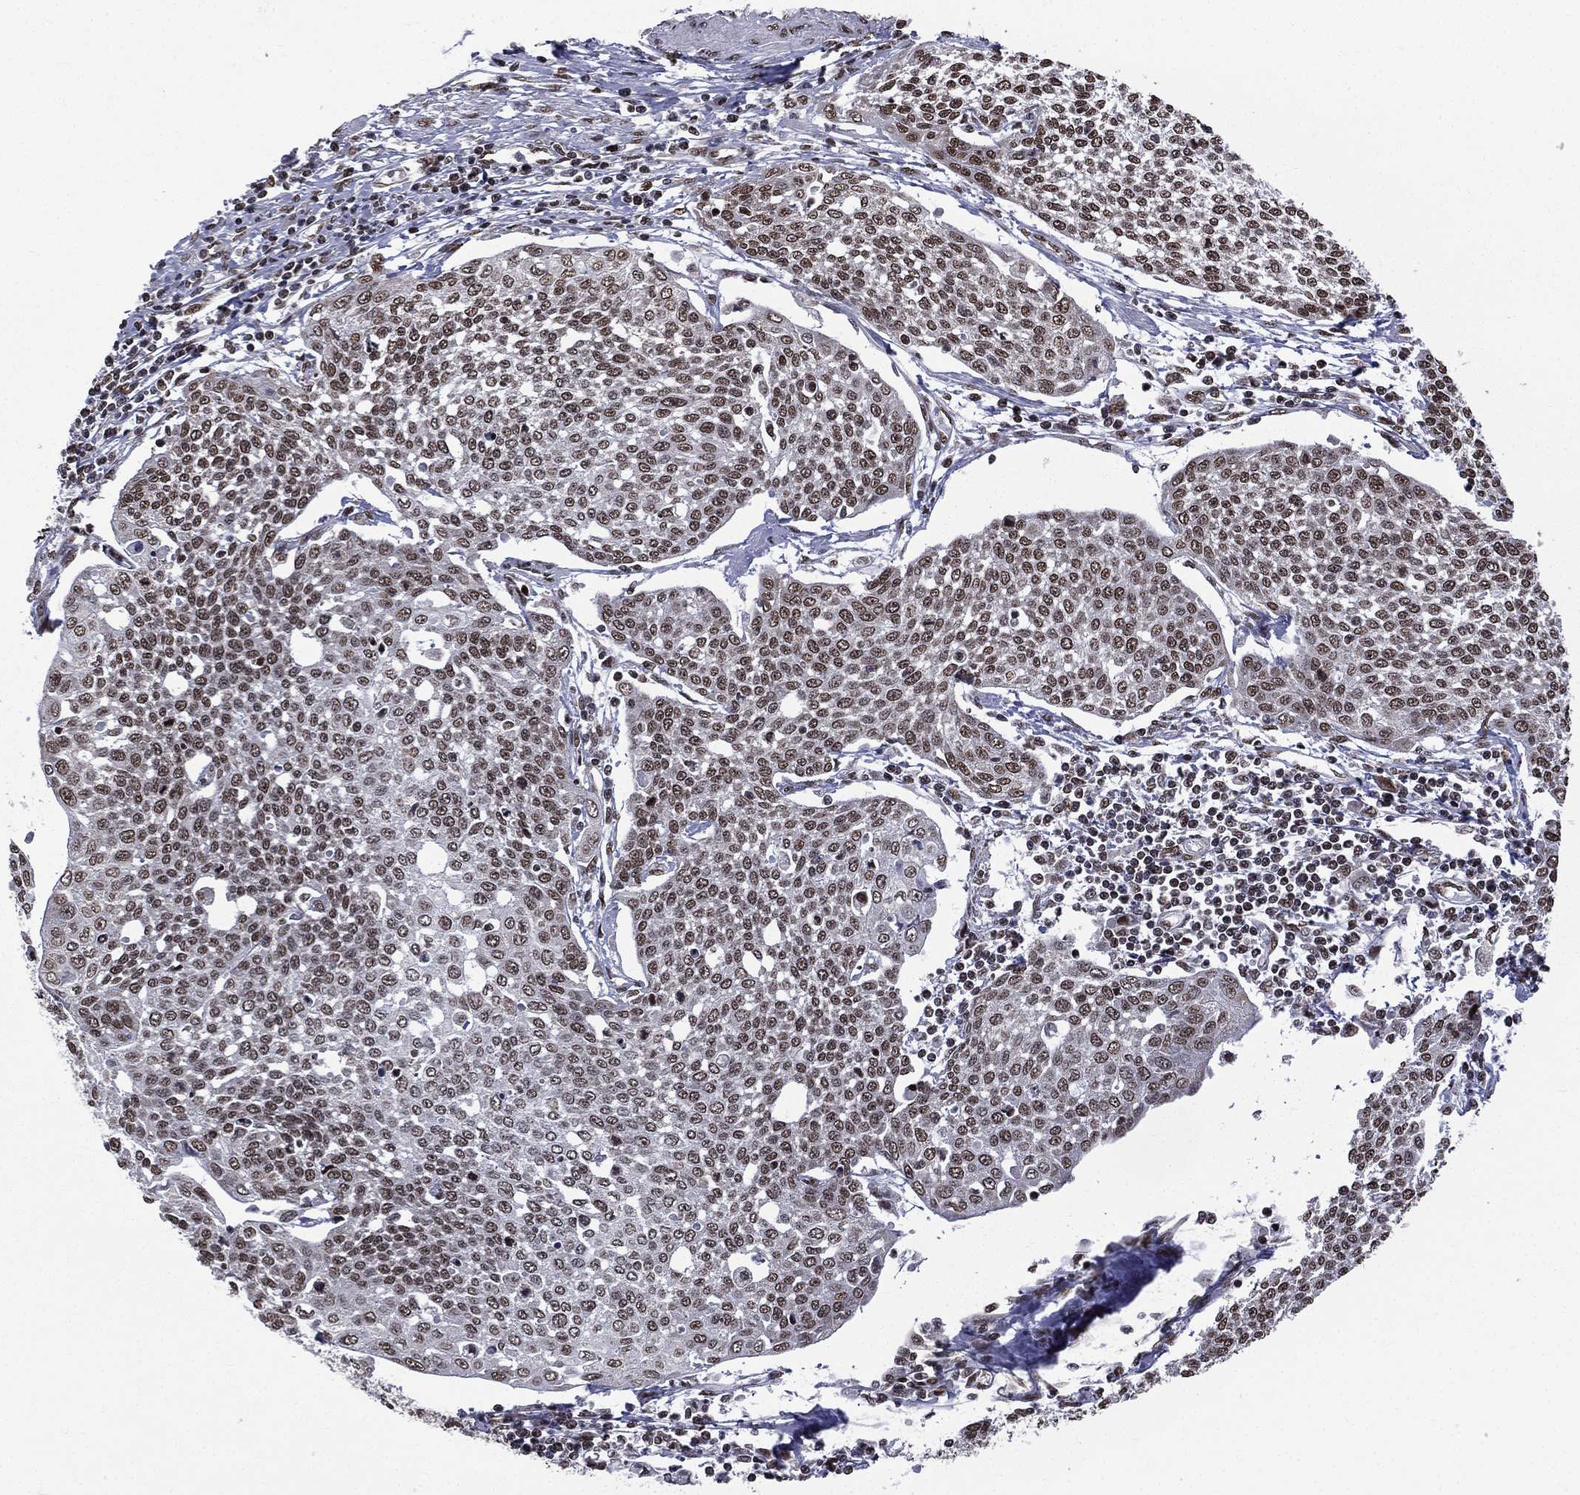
{"staining": {"intensity": "strong", "quantity": ">75%", "location": "nuclear"}, "tissue": "cervical cancer", "cell_type": "Tumor cells", "image_type": "cancer", "snomed": [{"axis": "morphology", "description": "Squamous cell carcinoma, NOS"}, {"axis": "topography", "description": "Cervix"}], "caption": "Immunohistochemical staining of human cervical cancer exhibits strong nuclear protein positivity in about >75% of tumor cells.", "gene": "C5orf24", "patient": {"sex": "female", "age": 34}}